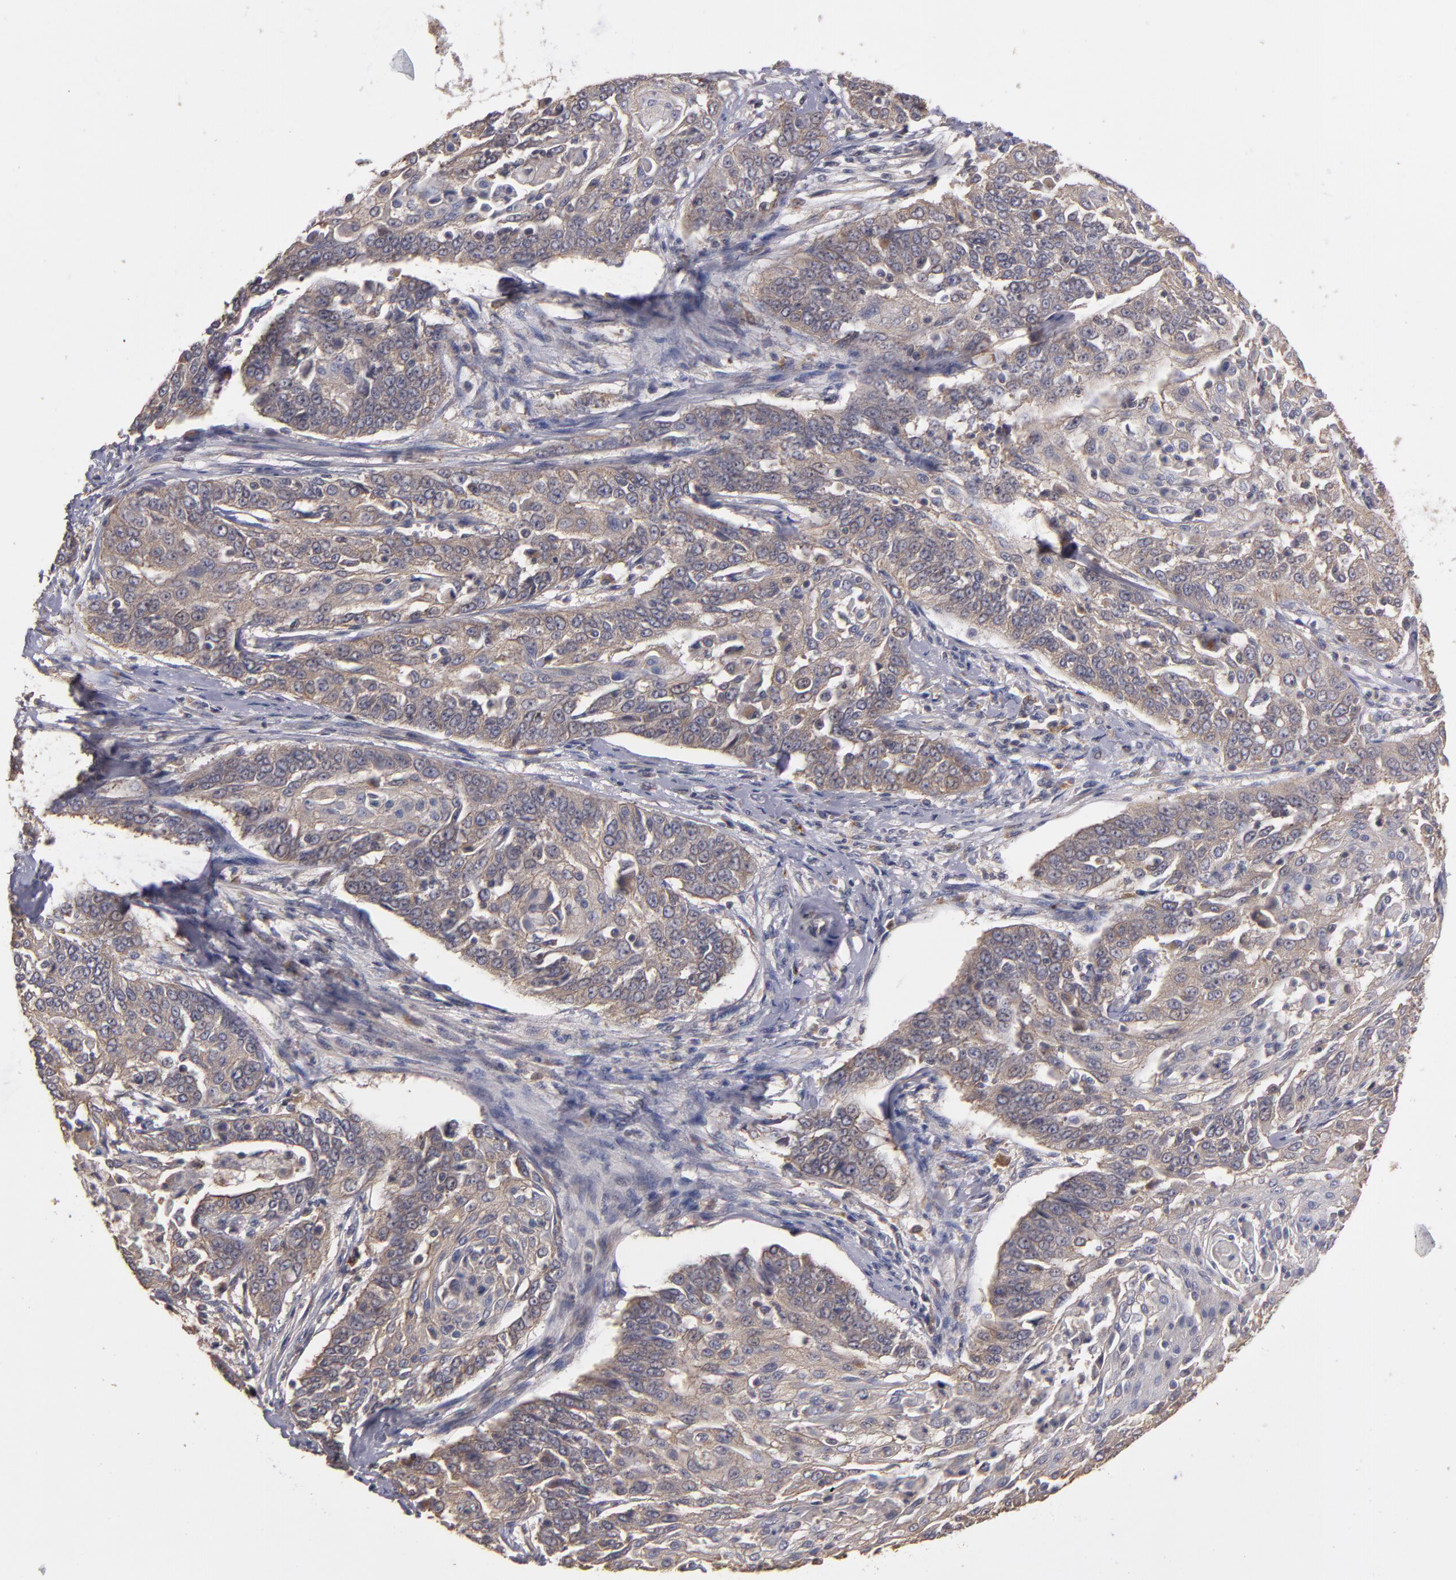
{"staining": {"intensity": "weak", "quantity": ">75%", "location": "cytoplasmic/membranous"}, "tissue": "cervical cancer", "cell_type": "Tumor cells", "image_type": "cancer", "snomed": [{"axis": "morphology", "description": "Squamous cell carcinoma, NOS"}, {"axis": "topography", "description": "Cervix"}], "caption": "An immunohistochemistry image of neoplastic tissue is shown. Protein staining in brown labels weak cytoplasmic/membranous positivity in cervical cancer within tumor cells.", "gene": "CTSO", "patient": {"sex": "female", "age": 64}}